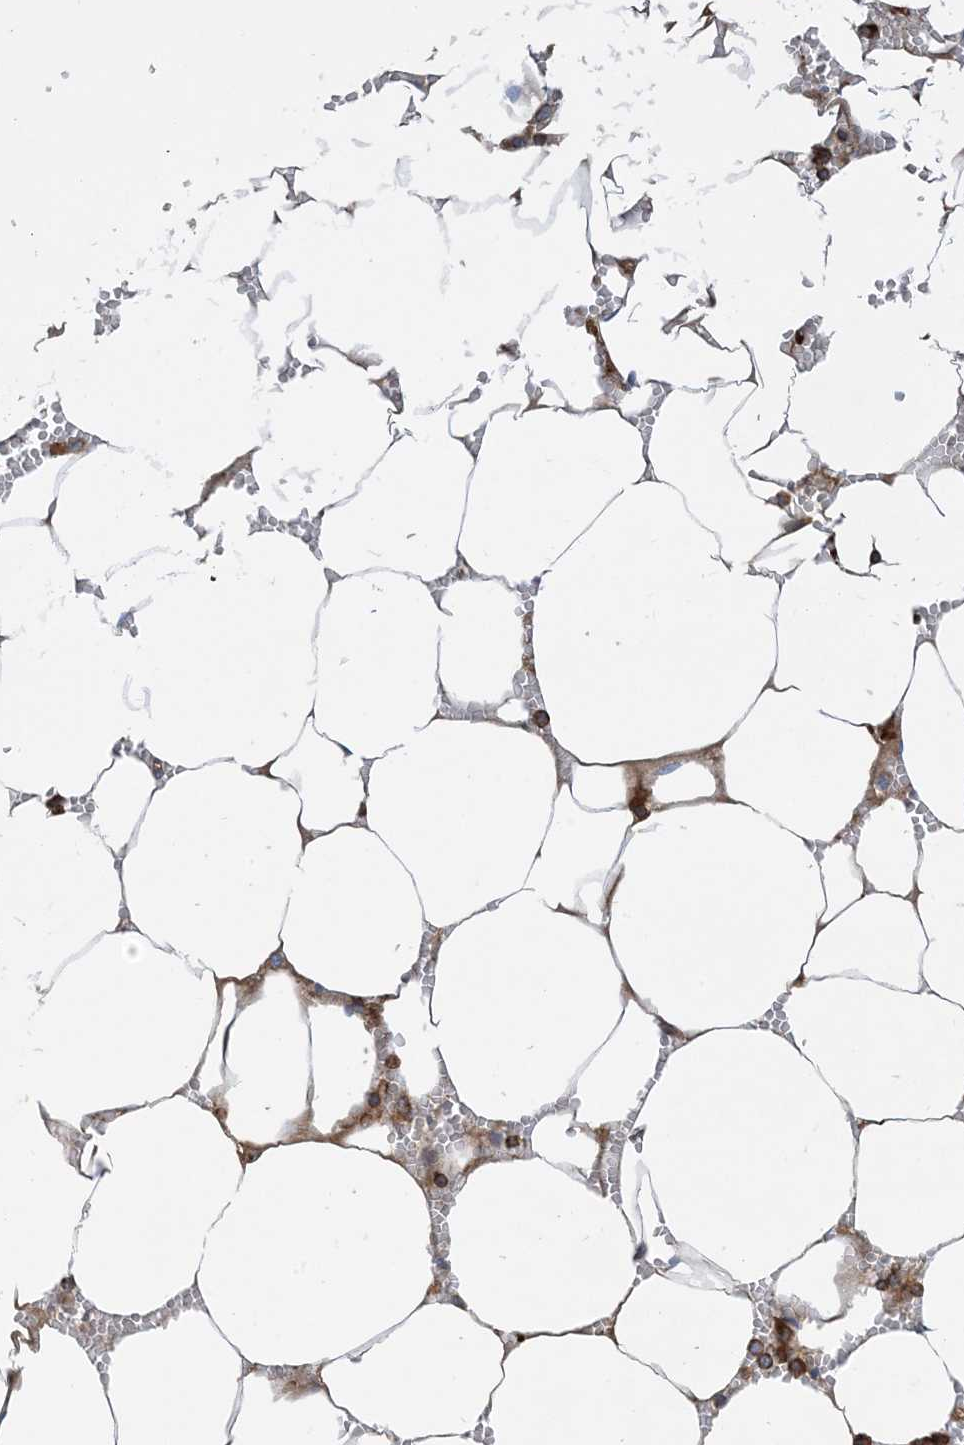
{"staining": {"intensity": "weak", "quantity": ">75%", "location": "cytoplasmic/membranous"}, "tissue": "bone marrow", "cell_type": "Hematopoietic cells", "image_type": "normal", "snomed": [{"axis": "morphology", "description": "Normal tissue, NOS"}, {"axis": "topography", "description": "Bone marrow"}], "caption": "Immunohistochemistry (IHC) image of unremarkable bone marrow: bone marrow stained using immunohistochemistry shows low levels of weak protein expression localized specifically in the cytoplasmic/membranous of hematopoietic cells, appearing as a cytoplasmic/membranous brown color.", "gene": "SFMBT2", "patient": {"sex": "male", "age": 70}}